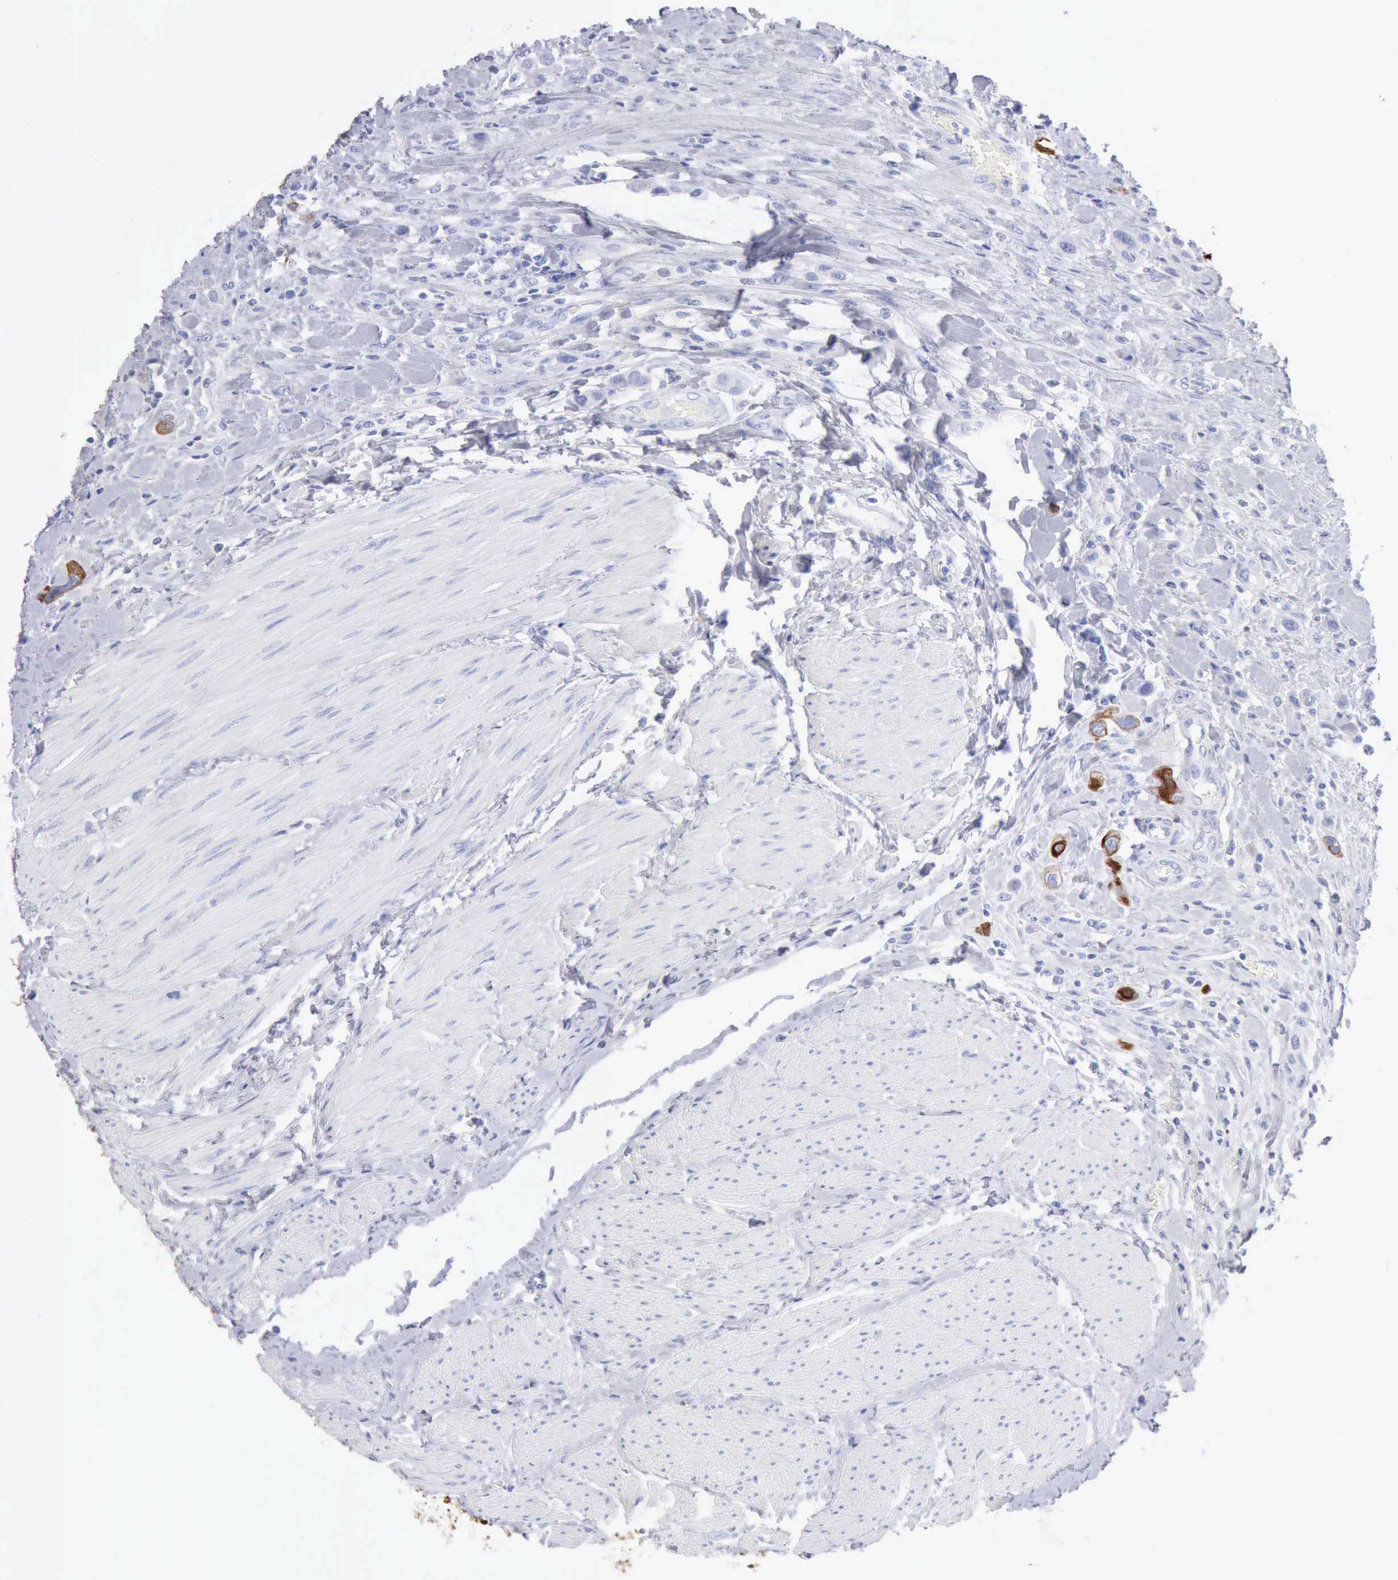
{"staining": {"intensity": "moderate", "quantity": "<25%", "location": "cytoplasmic/membranous"}, "tissue": "urothelial cancer", "cell_type": "Tumor cells", "image_type": "cancer", "snomed": [{"axis": "morphology", "description": "Urothelial carcinoma, High grade"}, {"axis": "topography", "description": "Urinary bladder"}], "caption": "IHC of high-grade urothelial carcinoma shows low levels of moderate cytoplasmic/membranous positivity in approximately <25% of tumor cells.", "gene": "KRT5", "patient": {"sex": "male", "age": 50}}